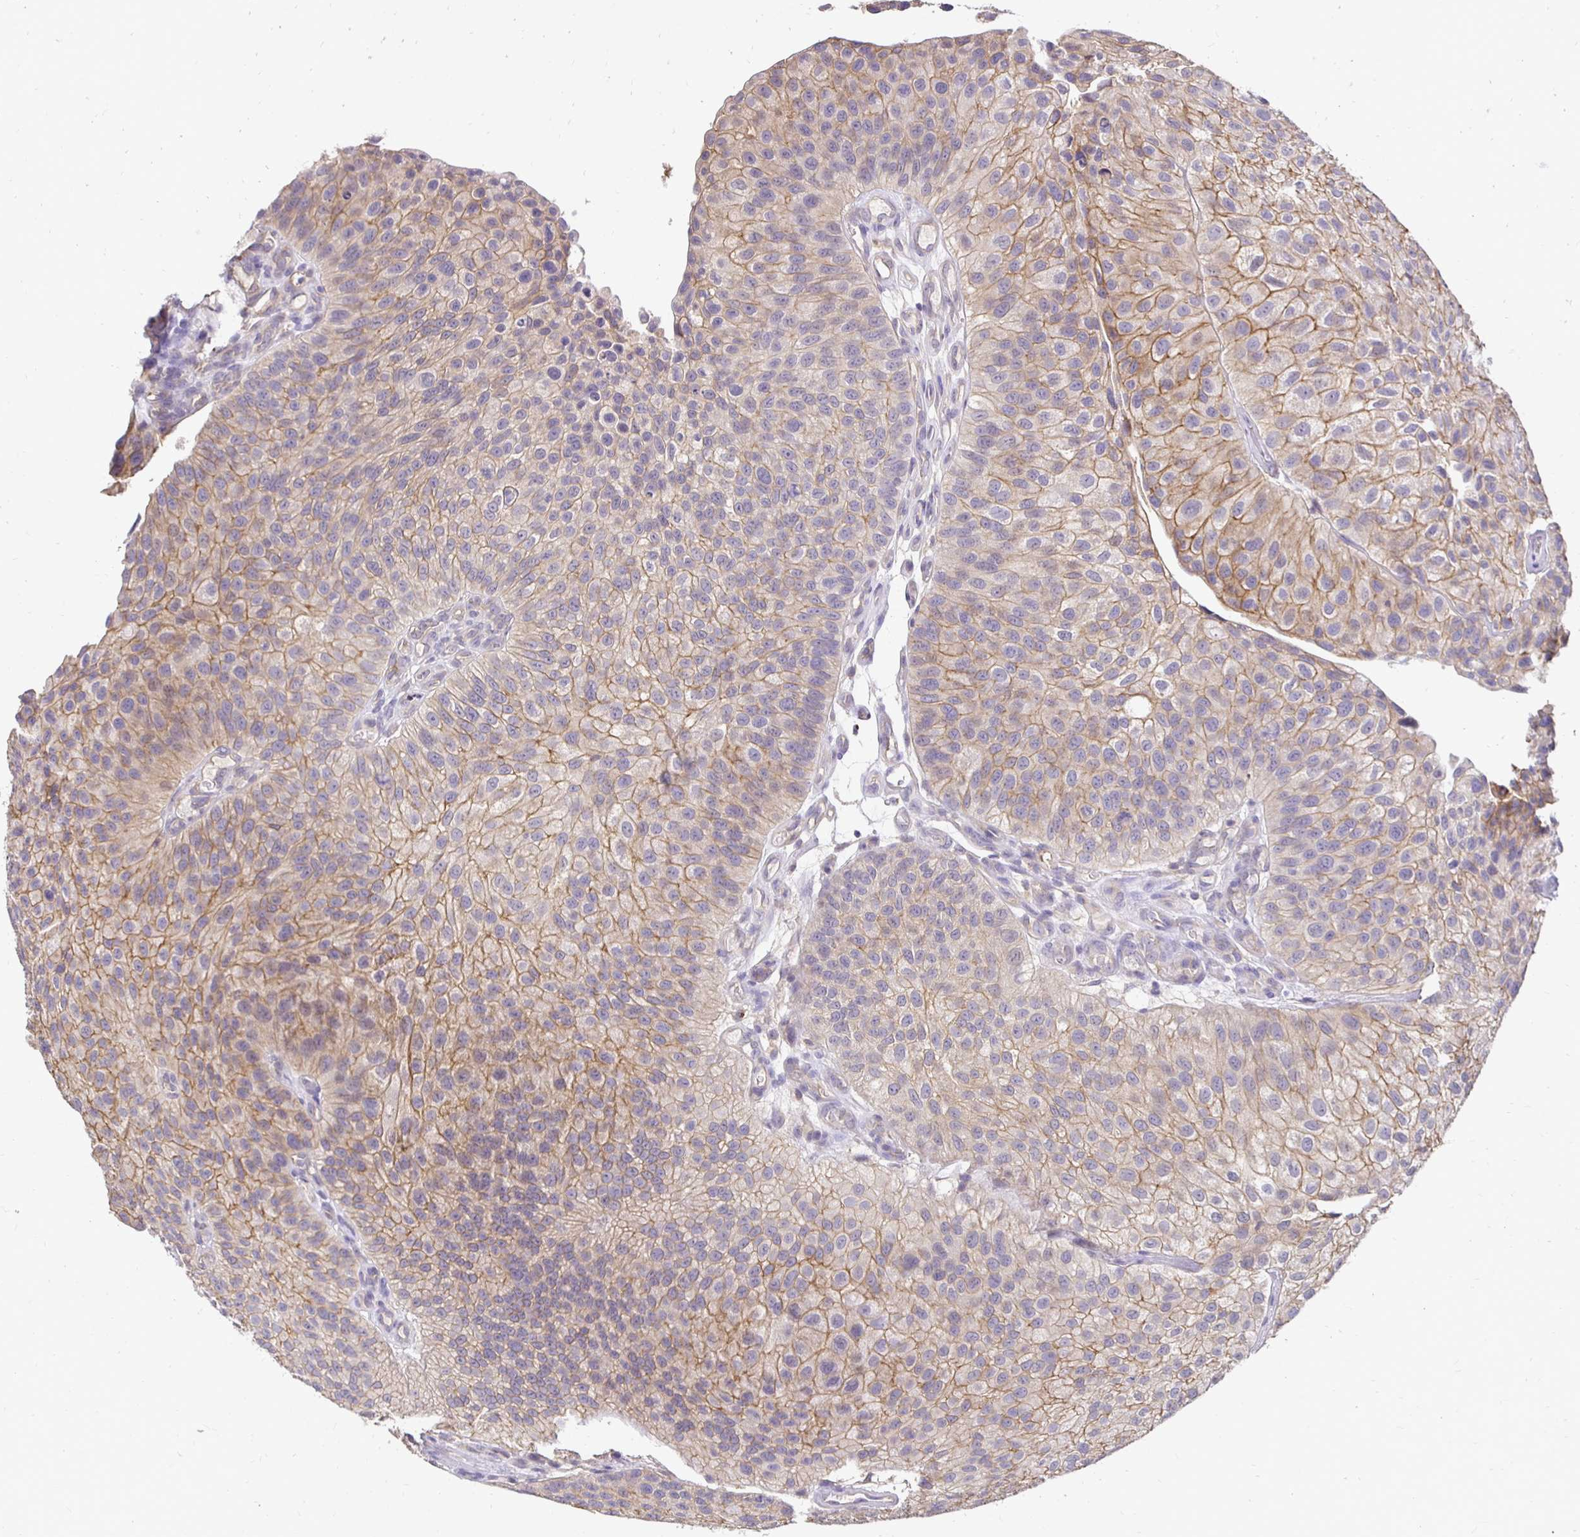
{"staining": {"intensity": "moderate", "quantity": "25%-75%", "location": "cytoplasmic/membranous"}, "tissue": "urothelial cancer", "cell_type": "Tumor cells", "image_type": "cancer", "snomed": [{"axis": "morphology", "description": "Urothelial carcinoma, NOS"}, {"axis": "topography", "description": "Urinary bladder"}], "caption": "A brown stain shows moderate cytoplasmic/membranous expression of a protein in urothelial cancer tumor cells. (DAB (3,3'-diaminobenzidine) IHC, brown staining for protein, blue staining for nuclei).", "gene": "SLC9A1", "patient": {"sex": "male", "age": 87}}